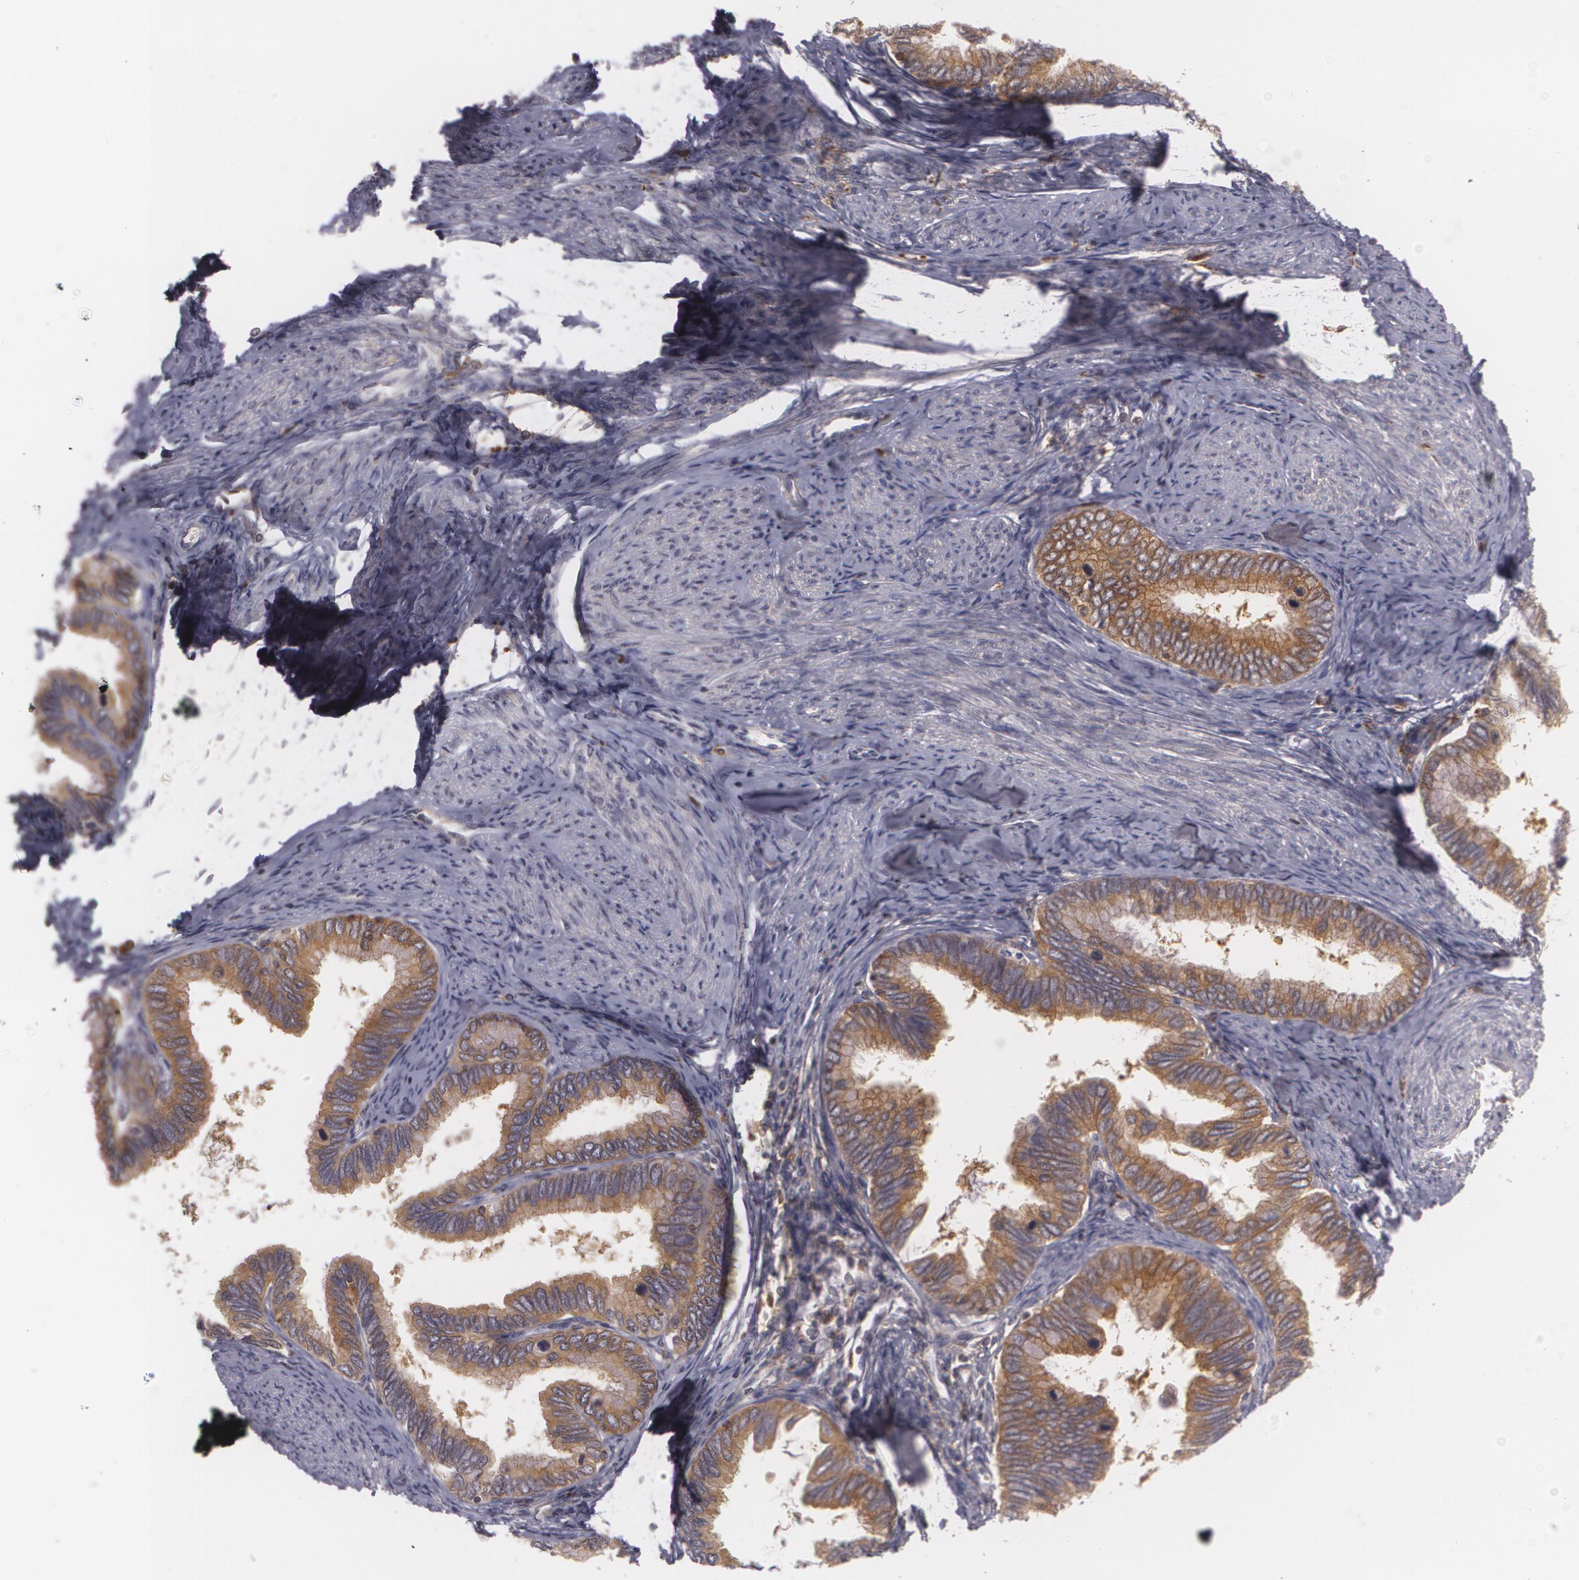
{"staining": {"intensity": "moderate", "quantity": ">75%", "location": "cytoplasmic/membranous"}, "tissue": "cervical cancer", "cell_type": "Tumor cells", "image_type": "cancer", "snomed": [{"axis": "morphology", "description": "Adenocarcinoma, NOS"}, {"axis": "topography", "description": "Cervix"}], "caption": "A histopathology image of human adenocarcinoma (cervical) stained for a protein exhibits moderate cytoplasmic/membranous brown staining in tumor cells.", "gene": "BIN1", "patient": {"sex": "female", "age": 49}}